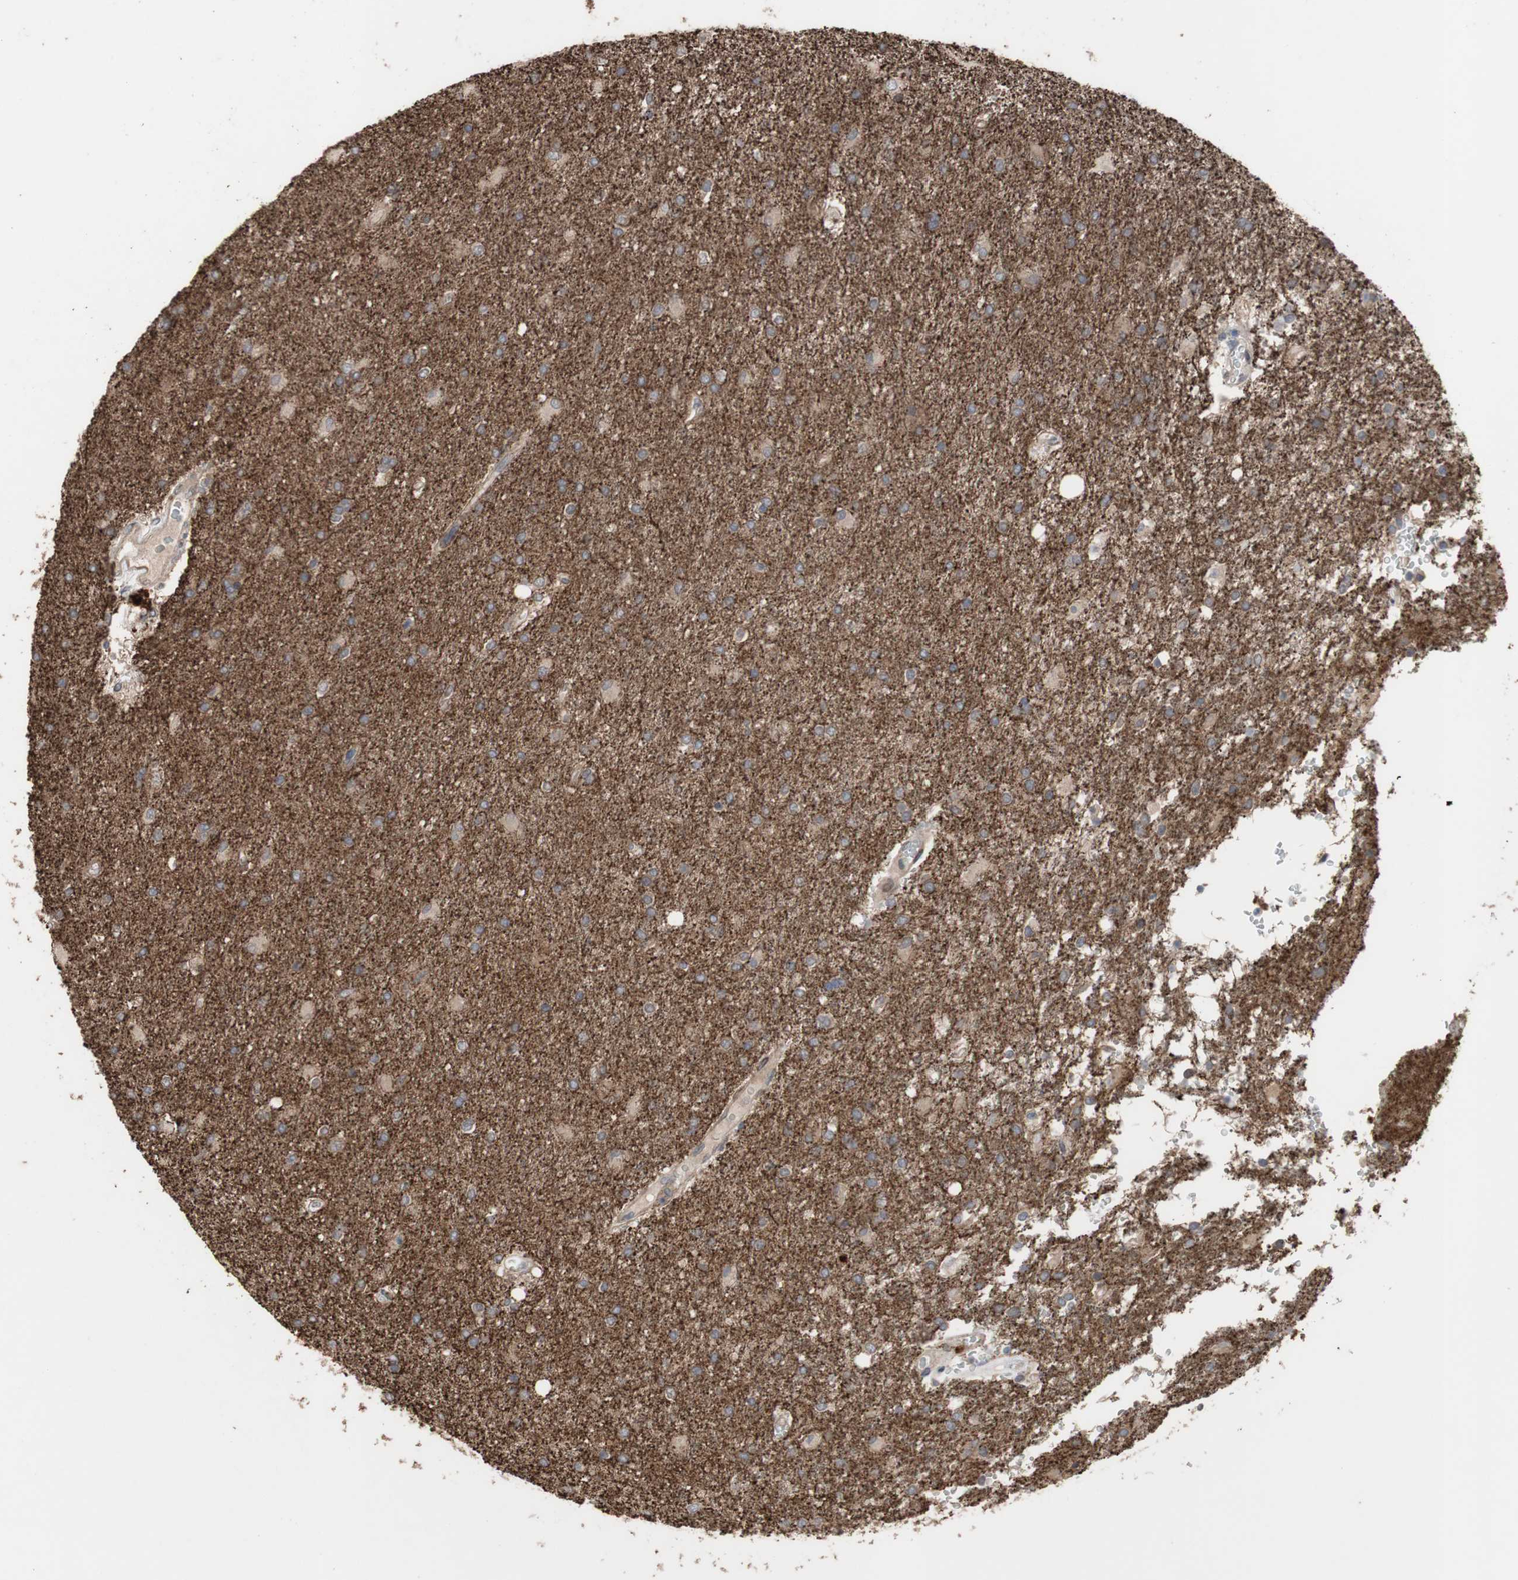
{"staining": {"intensity": "weak", "quantity": ">75%", "location": "cytoplasmic/membranous"}, "tissue": "glioma", "cell_type": "Tumor cells", "image_type": "cancer", "snomed": [{"axis": "morphology", "description": "Glioma, malignant, High grade"}, {"axis": "topography", "description": "Brain"}], "caption": "High-magnification brightfield microscopy of glioma stained with DAB (3,3'-diaminobenzidine) (brown) and counterstained with hematoxylin (blue). tumor cells exhibit weak cytoplasmic/membranous positivity is present in about>75% of cells.", "gene": "OAZ1", "patient": {"sex": "male", "age": 71}}